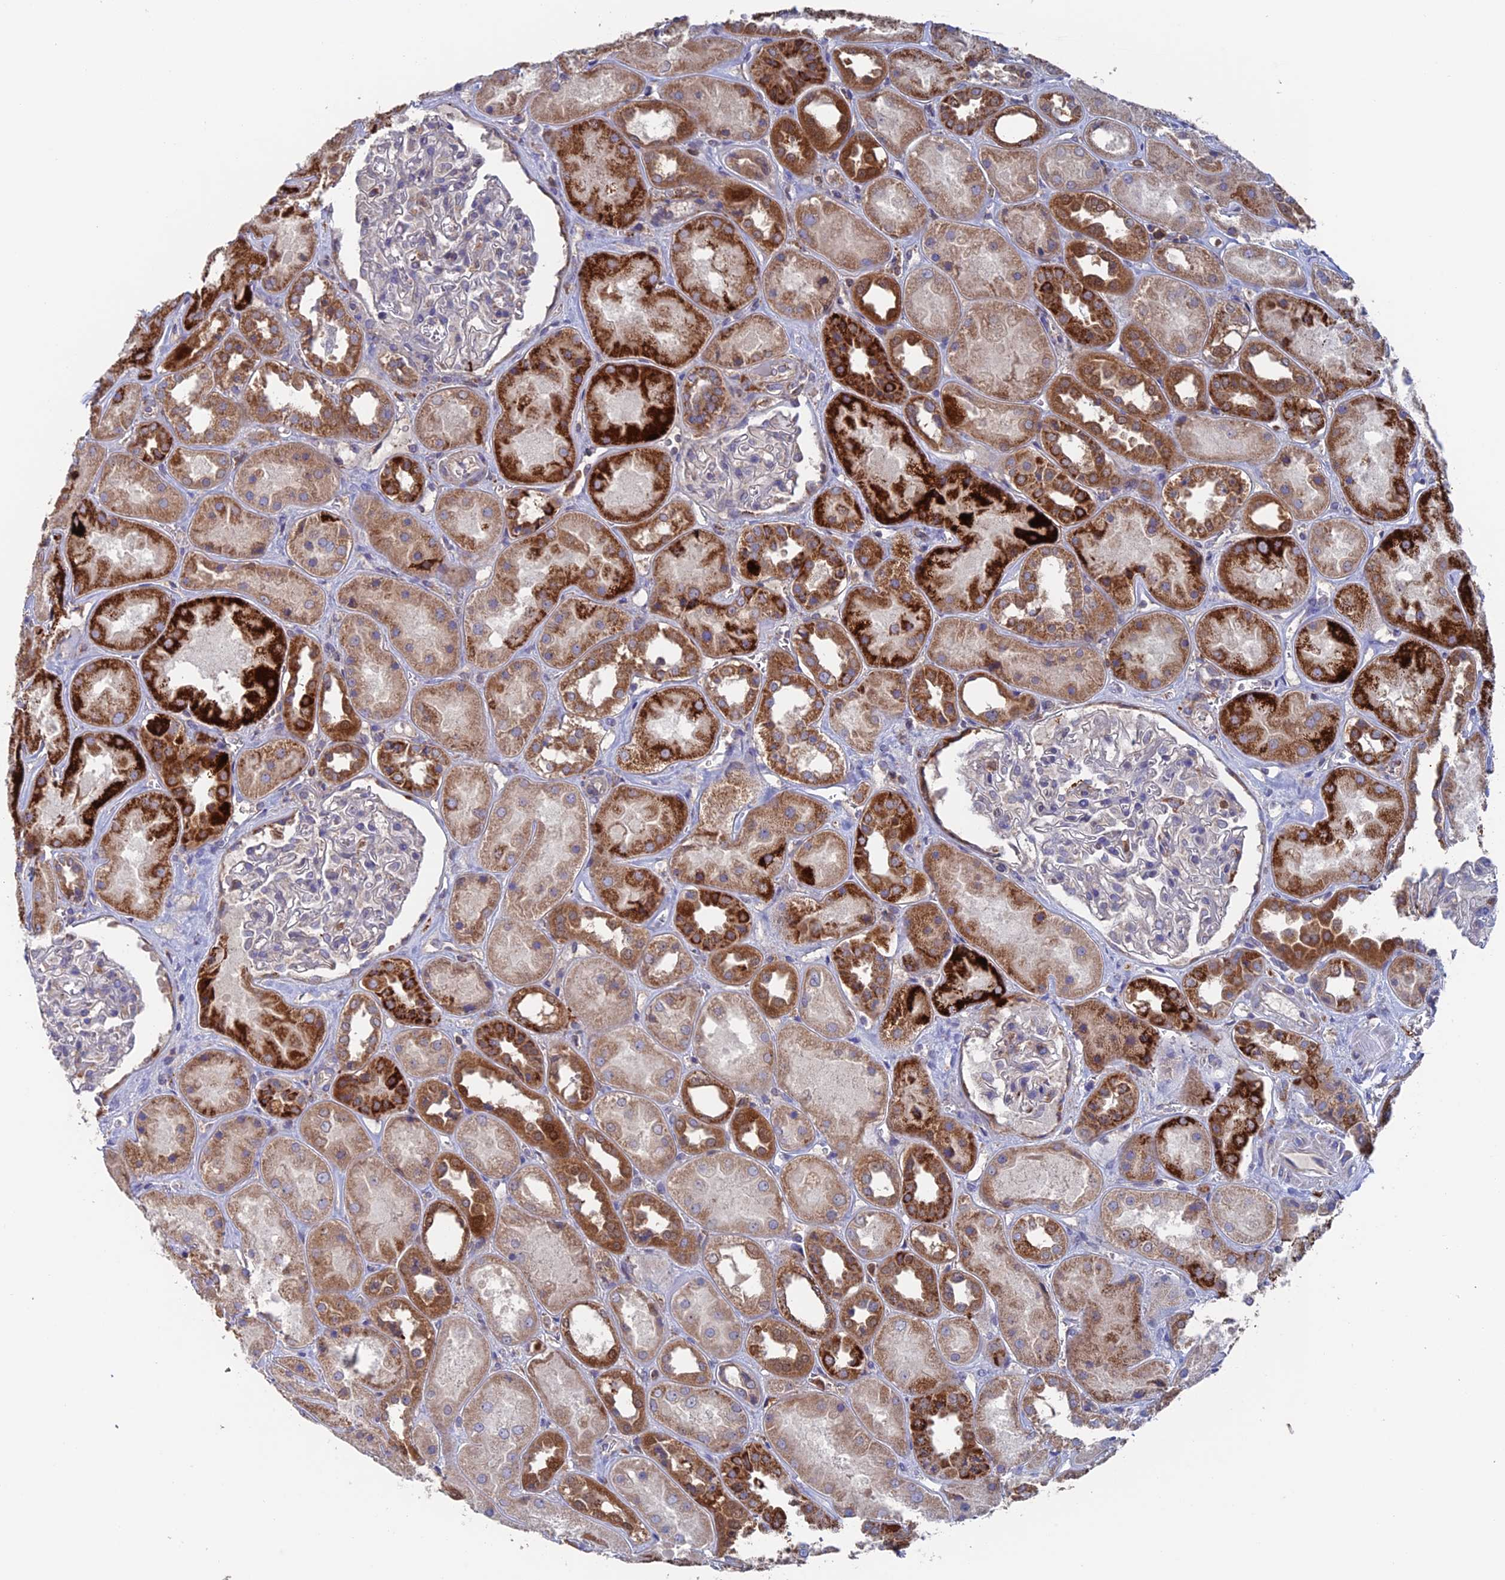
{"staining": {"intensity": "strong", "quantity": "<25%", "location": "cytoplasmic/membranous"}, "tissue": "kidney", "cell_type": "Cells in glomeruli", "image_type": "normal", "snomed": [{"axis": "morphology", "description": "Normal tissue, NOS"}, {"axis": "topography", "description": "Kidney"}], "caption": "An immunohistochemistry image of unremarkable tissue is shown. Protein staining in brown labels strong cytoplasmic/membranous positivity in kidney within cells in glomeruli. (brown staining indicates protein expression, while blue staining denotes nuclei).", "gene": "DTYMK", "patient": {"sex": "male", "age": 70}}